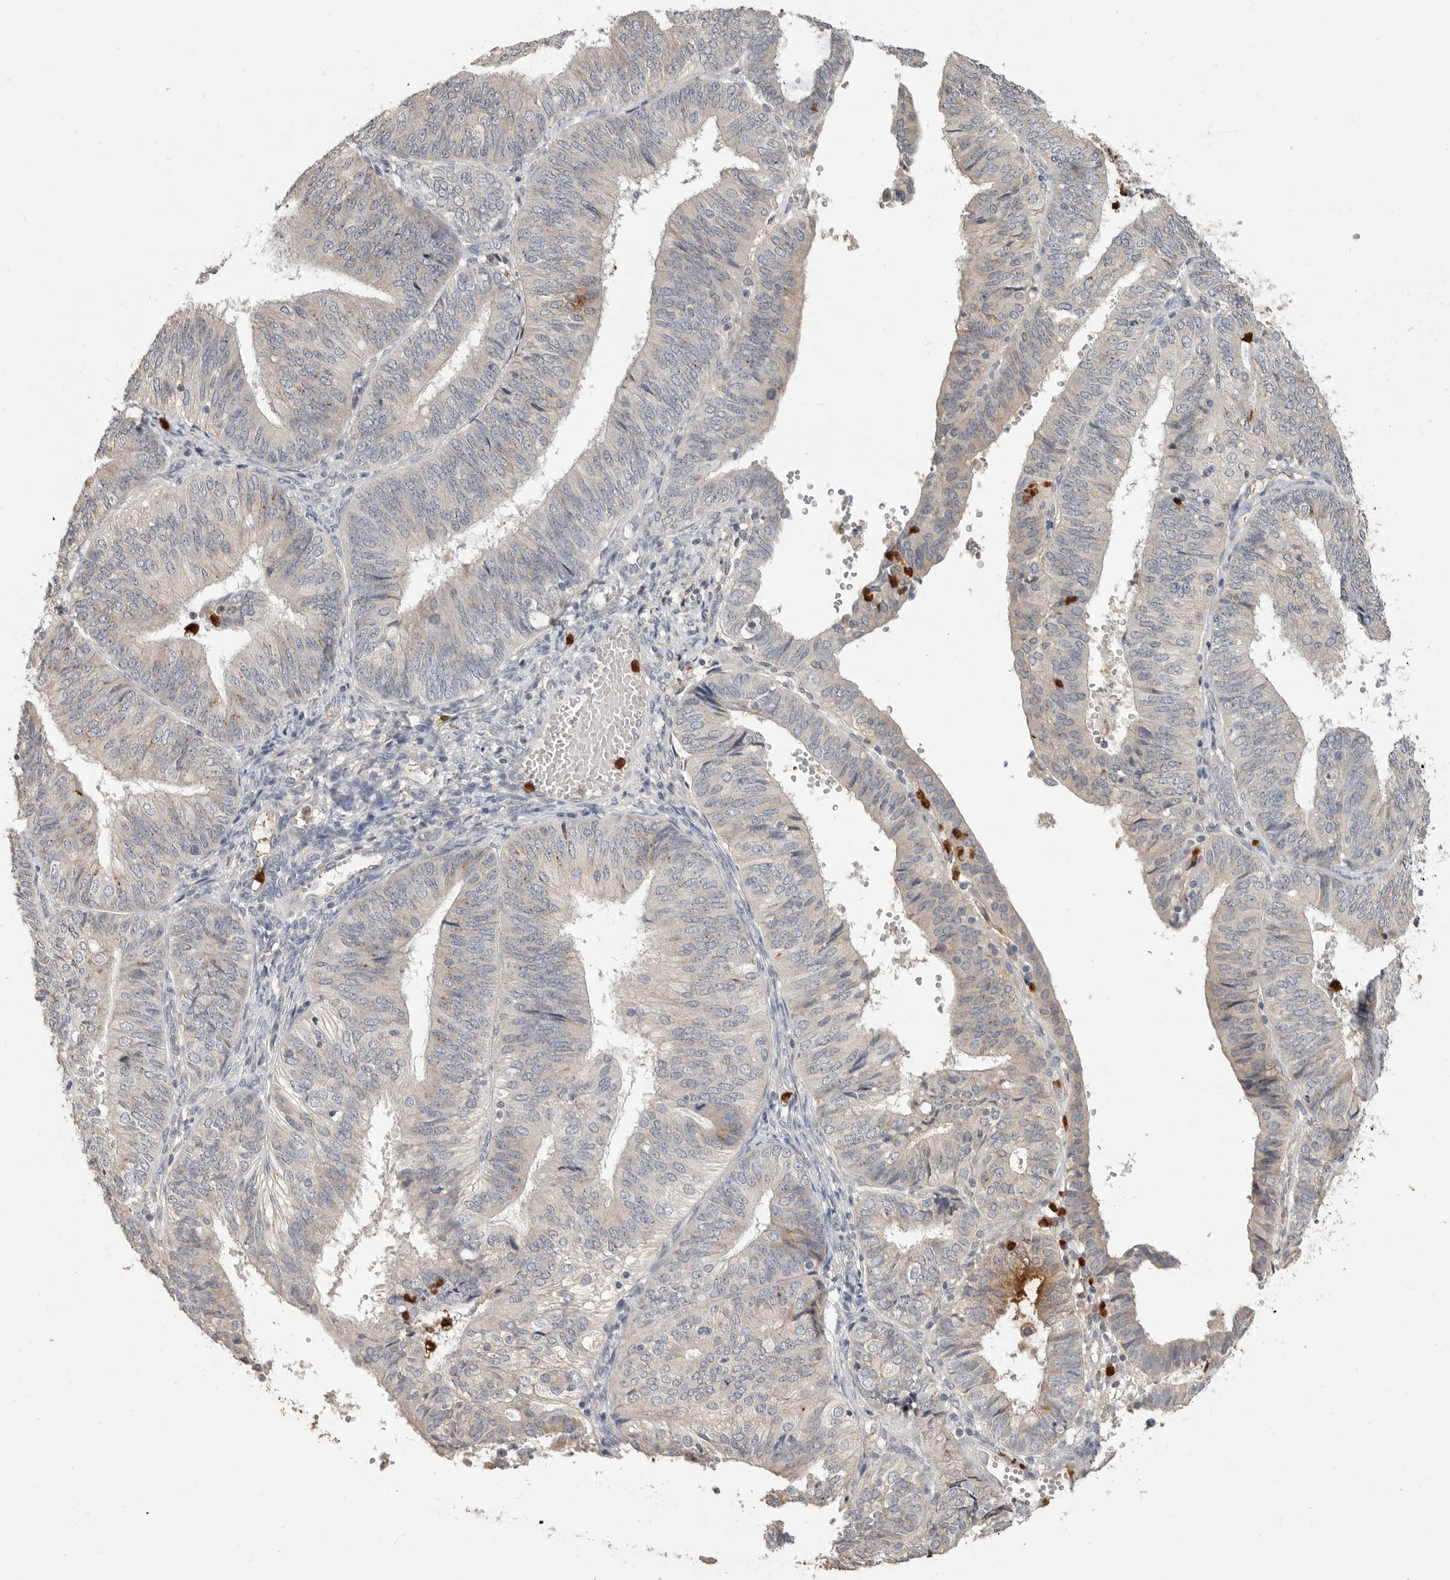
{"staining": {"intensity": "weak", "quantity": "<25%", "location": "cytoplasmic/membranous"}, "tissue": "endometrial cancer", "cell_type": "Tumor cells", "image_type": "cancer", "snomed": [{"axis": "morphology", "description": "Adenocarcinoma, NOS"}, {"axis": "topography", "description": "Endometrium"}], "caption": "IHC photomicrograph of human endometrial cancer (adenocarcinoma) stained for a protein (brown), which exhibits no staining in tumor cells.", "gene": "LTBR", "patient": {"sex": "female", "age": 58}}